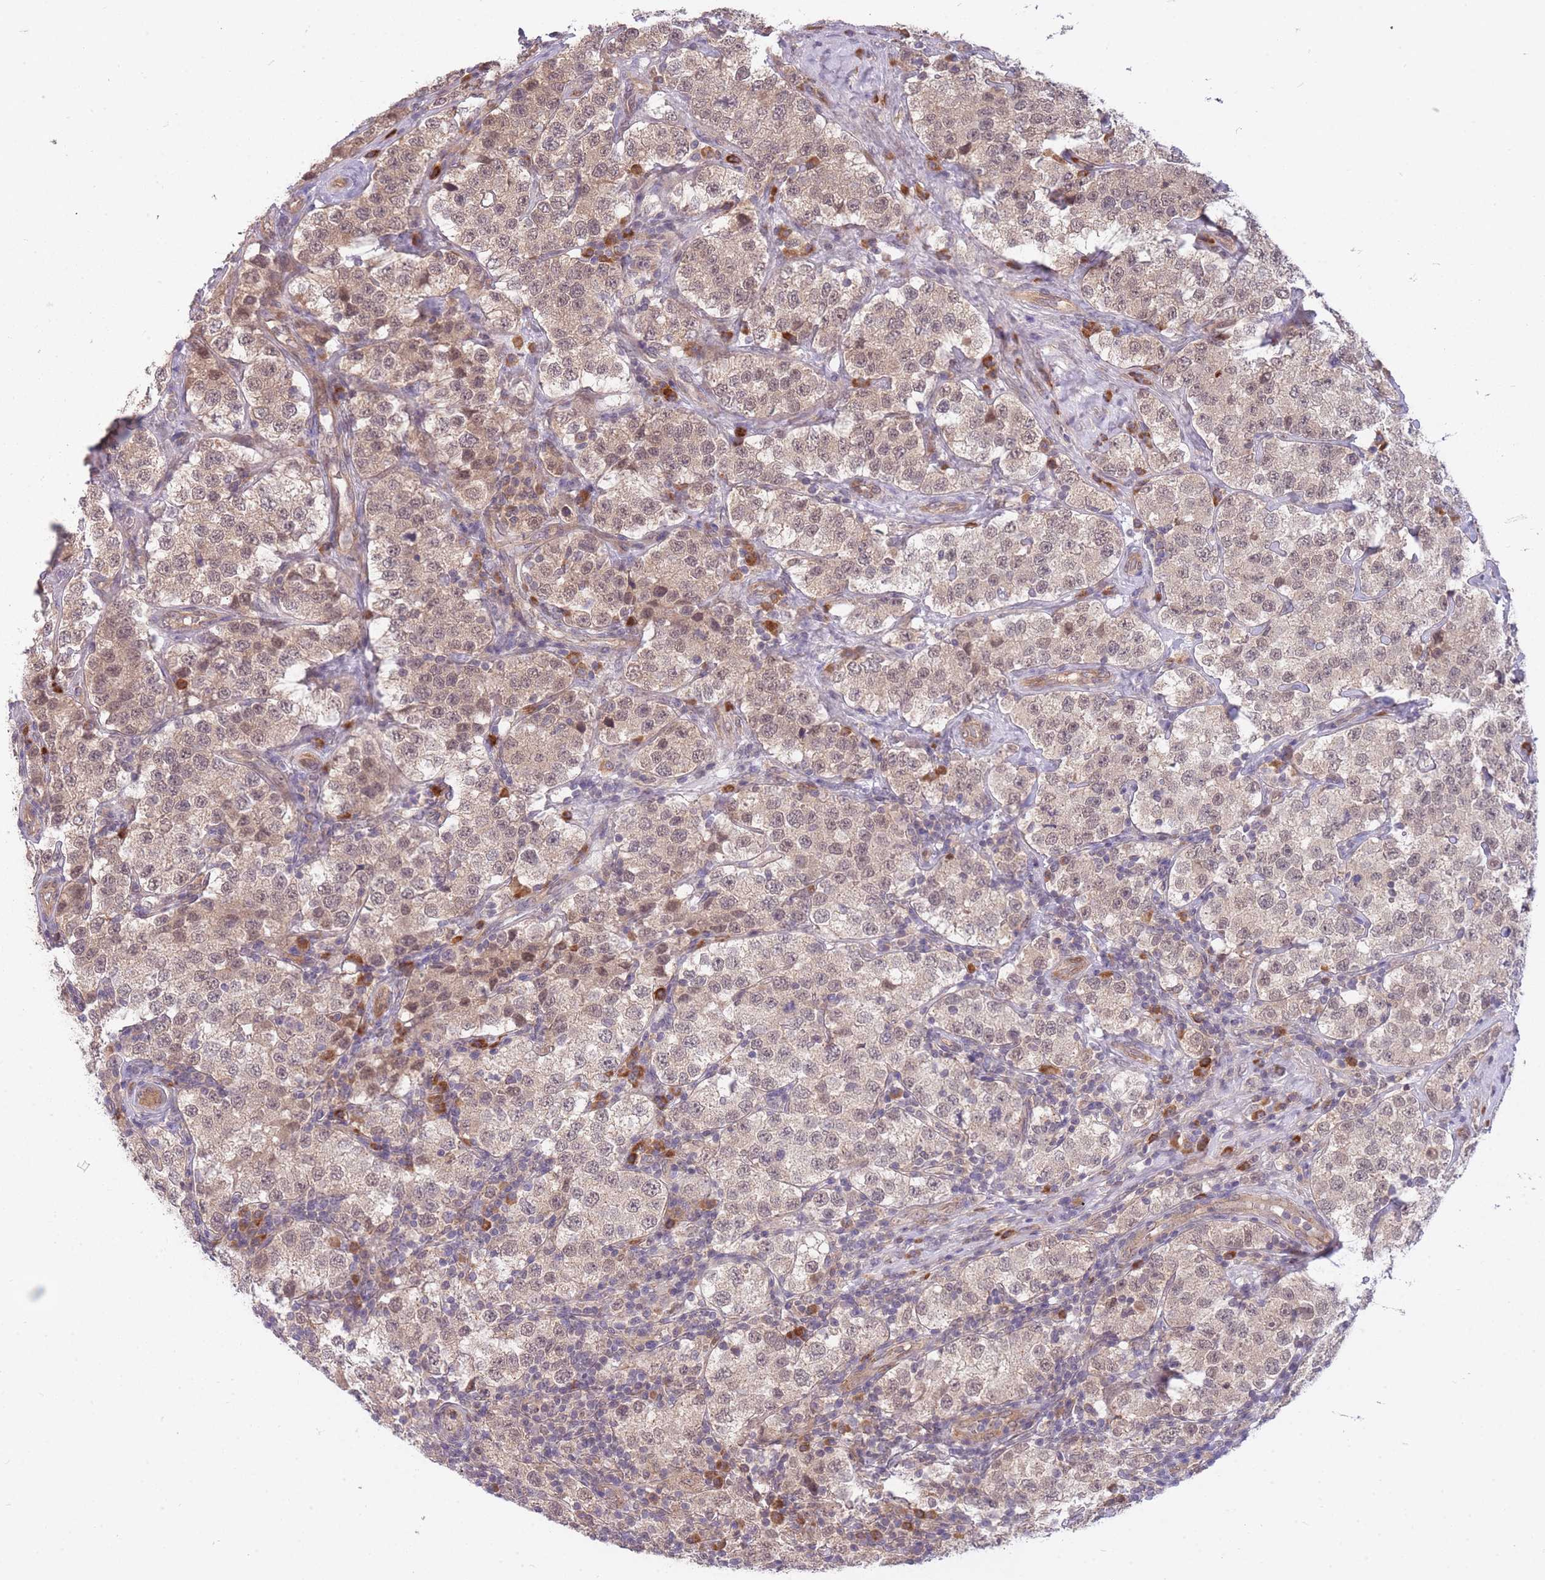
{"staining": {"intensity": "weak", "quantity": "25%-75%", "location": "cytoplasmic/membranous,nuclear"}, "tissue": "testis cancer", "cell_type": "Tumor cells", "image_type": "cancer", "snomed": [{"axis": "morphology", "description": "Seminoma, NOS"}, {"axis": "topography", "description": "Testis"}], "caption": "Protein expression analysis of human testis cancer (seminoma) reveals weak cytoplasmic/membranous and nuclear staining in about 25%-75% of tumor cells.", "gene": "SMC6", "patient": {"sex": "male", "age": 34}}